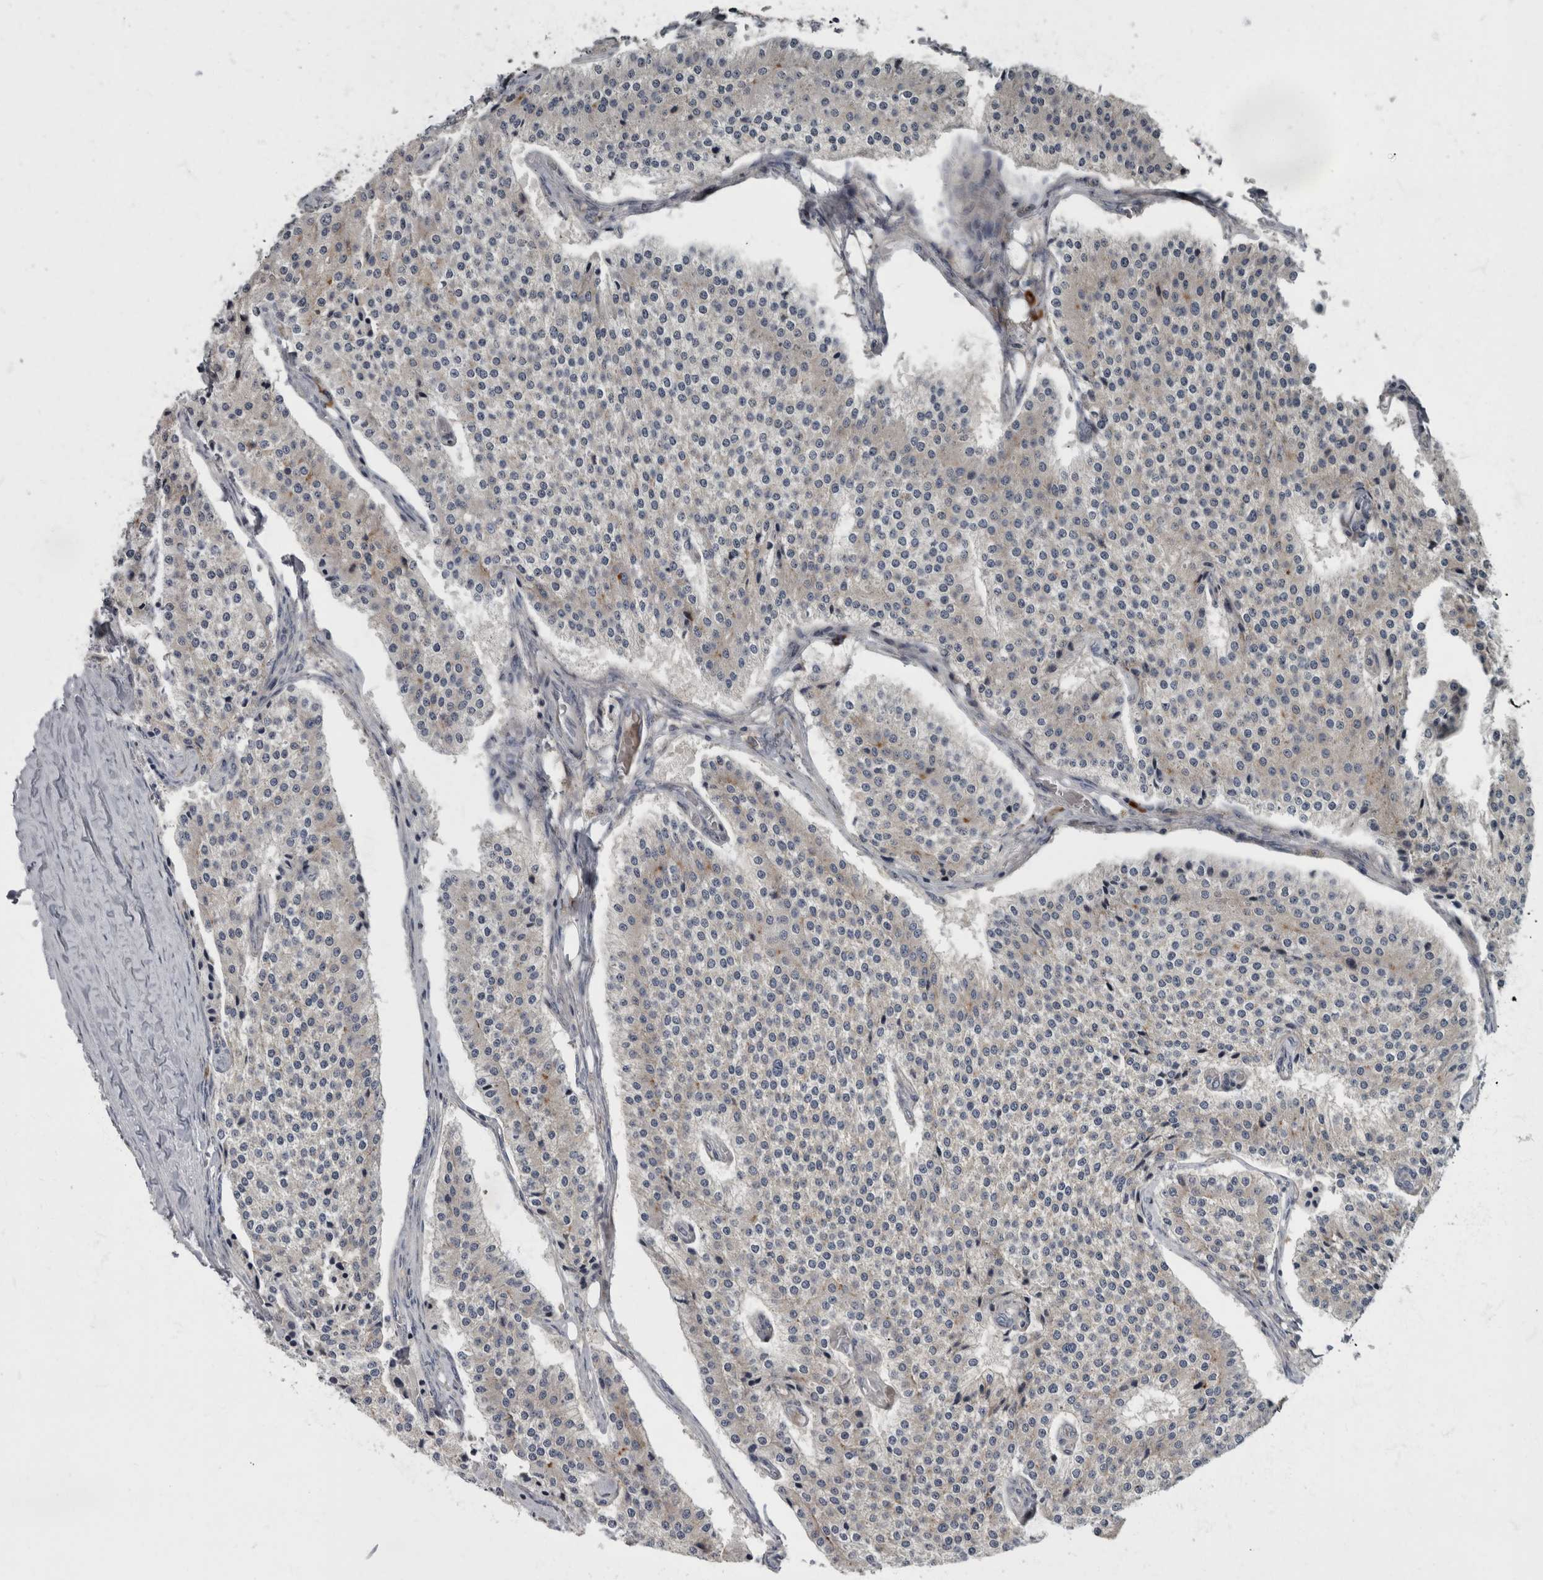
{"staining": {"intensity": "weak", "quantity": "<25%", "location": "cytoplasmic/membranous"}, "tissue": "carcinoid", "cell_type": "Tumor cells", "image_type": "cancer", "snomed": [{"axis": "morphology", "description": "Carcinoid, malignant, NOS"}, {"axis": "topography", "description": "Colon"}], "caption": "This micrograph is of carcinoid stained with immunohistochemistry to label a protein in brown with the nuclei are counter-stained blue. There is no staining in tumor cells.", "gene": "CDC42BPG", "patient": {"sex": "female", "age": 52}}